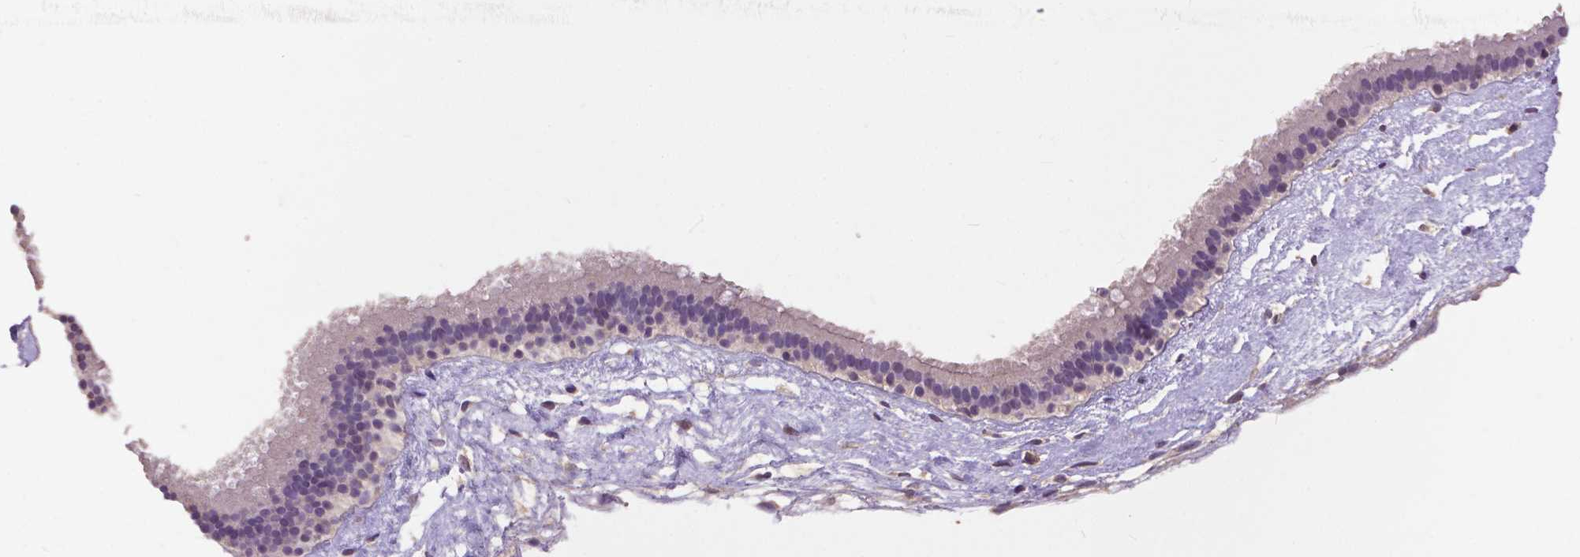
{"staining": {"intensity": "weak", "quantity": "<25%", "location": "cytoplasmic/membranous"}, "tissue": "nasopharynx", "cell_type": "Respiratory epithelial cells", "image_type": "normal", "snomed": [{"axis": "morphology", "description": "Normal tissue, NOS"}, {"axis": "topography", "description": "Nasopharynx"}], "caption": "The histopathology image displays no staining of respiratory epithelial cells in unremarkable nasopharynx. (Brightfield microscopy of DAB IHC at high magnification).", "gene": "ZNF337", "patient": {"sex": "male", "age": 24}}